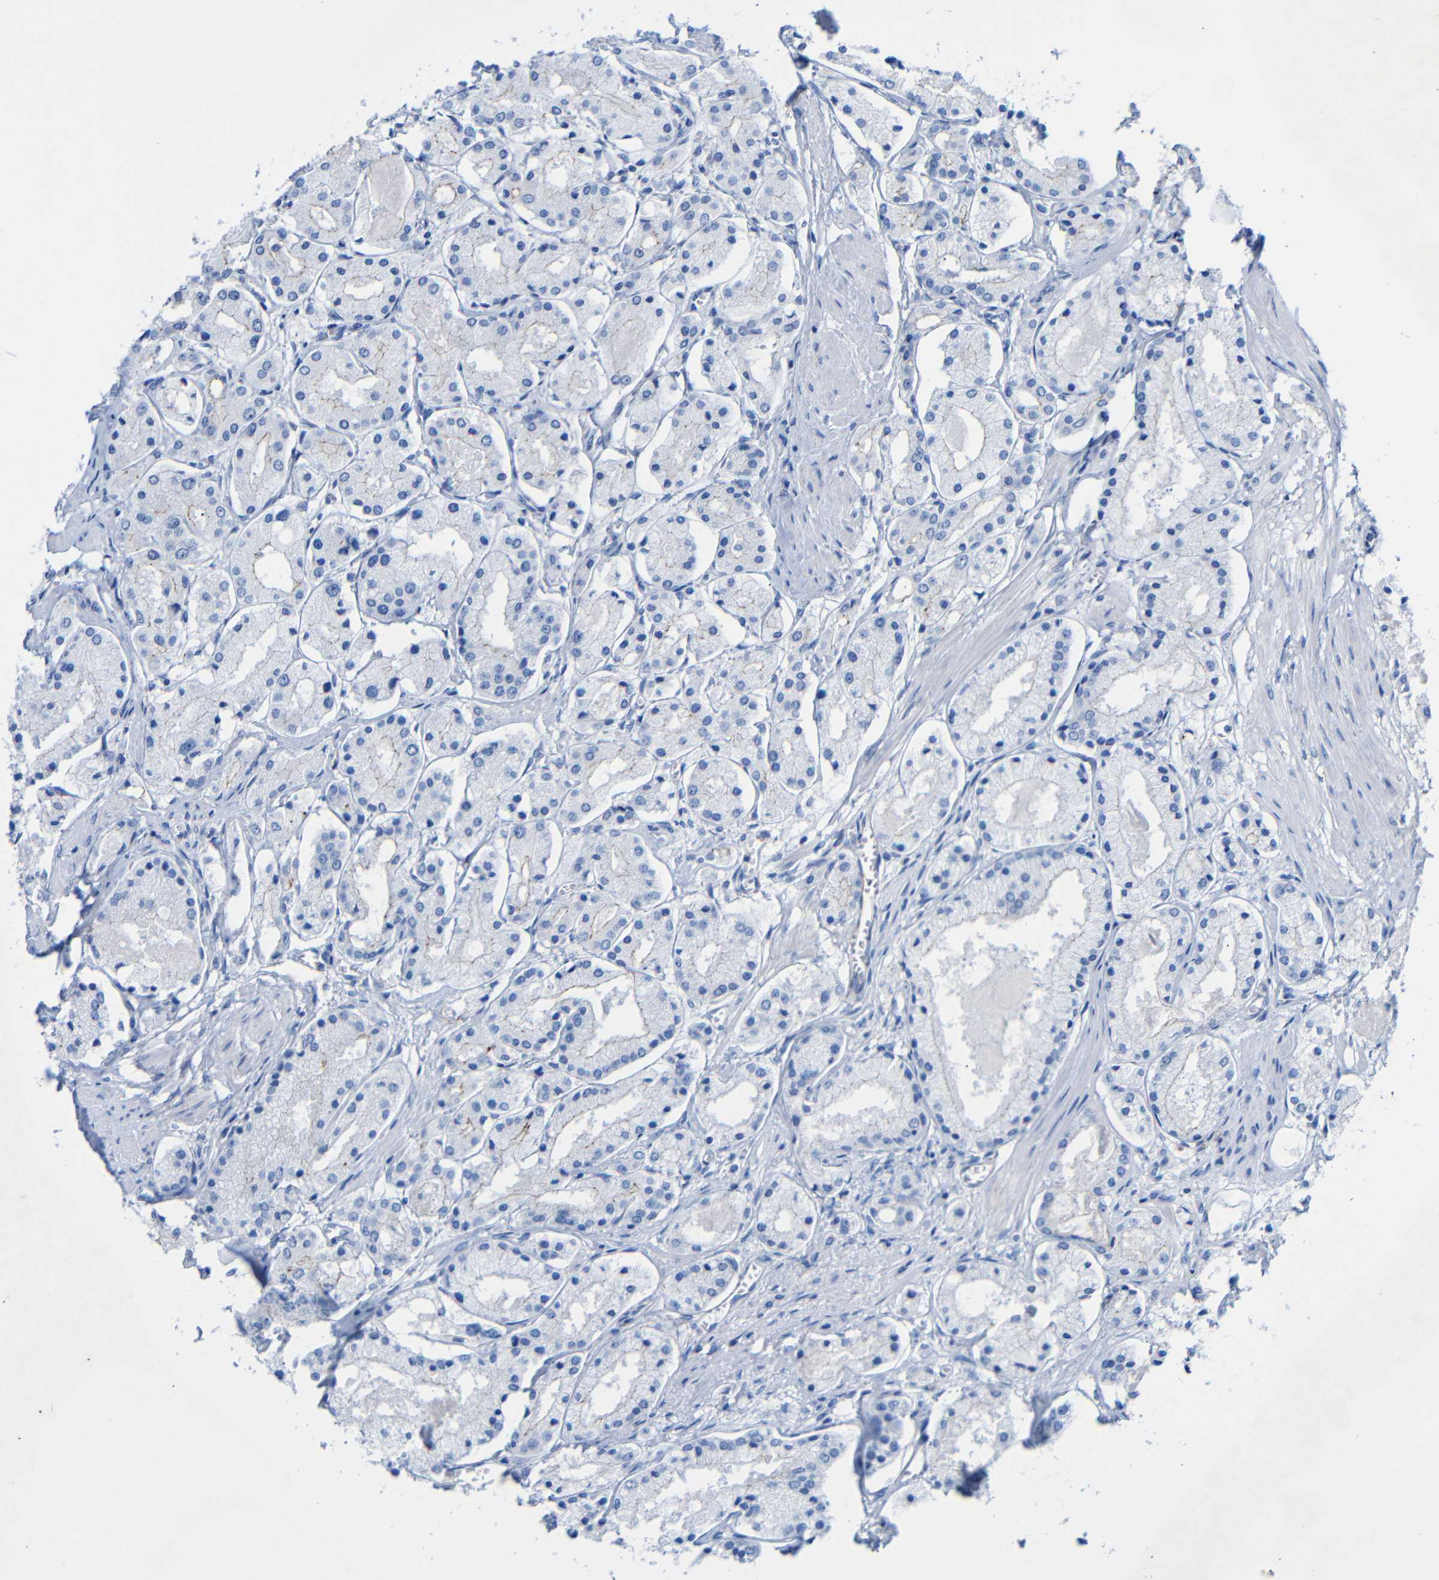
{"staining": {"intensity": "negative", "quantity": "none", "location": "none"}, "tissue": "prostate cancer", "cell_type": "Tumor cells", "image_type": "cancer", "snomed": [{"axis": "morphology", "description": "Adenocarcinoma, High grade"}, {"axis": "topography", "description": "Prostate"}], "caption": "Tumor cells are negative for brown protein staining in prostate adenocarcinoma (high-grade). (DAB (3,3'-diaminobenzidine) immunohistochemistry visualized using brightfield microscopy, high magnification).", "gene": "CGNL1", "patient": {"sex": "male", "age": 66}}